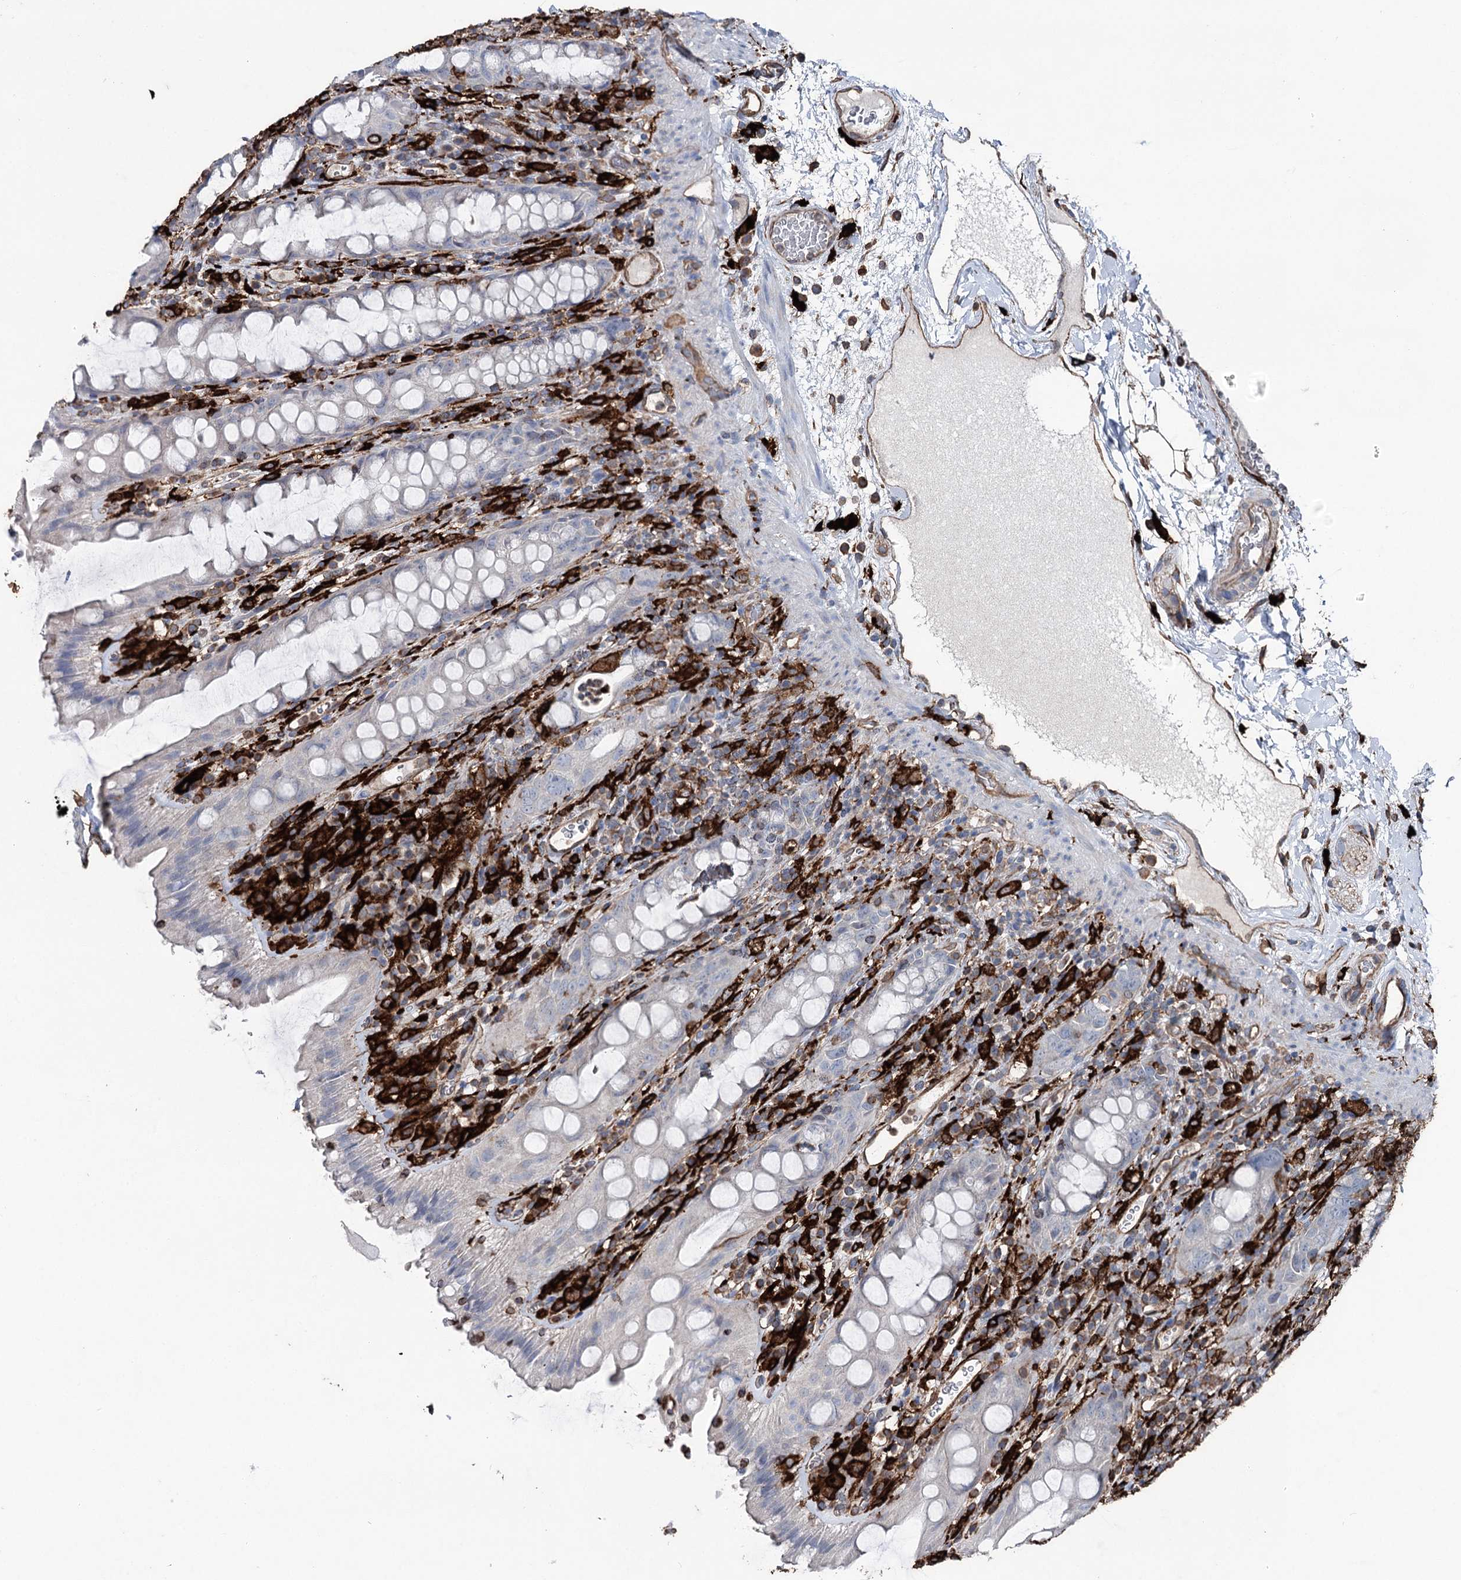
{"staining": {"intensity": "negative", "quantity": "none", "location": "none"}, "tissue": "rectum", "cell_type": "Glandular cells", "image_type": "normal", "snomed": [{"axis": "morphology", "description": "Normal tissue, NOS"}, {"axis": "topography", "description": "Rectum"}], "caption": "This is an immunohistochemistry photomicrograph of normal rectum. There is no positivity in glandular cells.", "gene": "CLEC4M", "patient": {"sex": "female", "age": 57}}